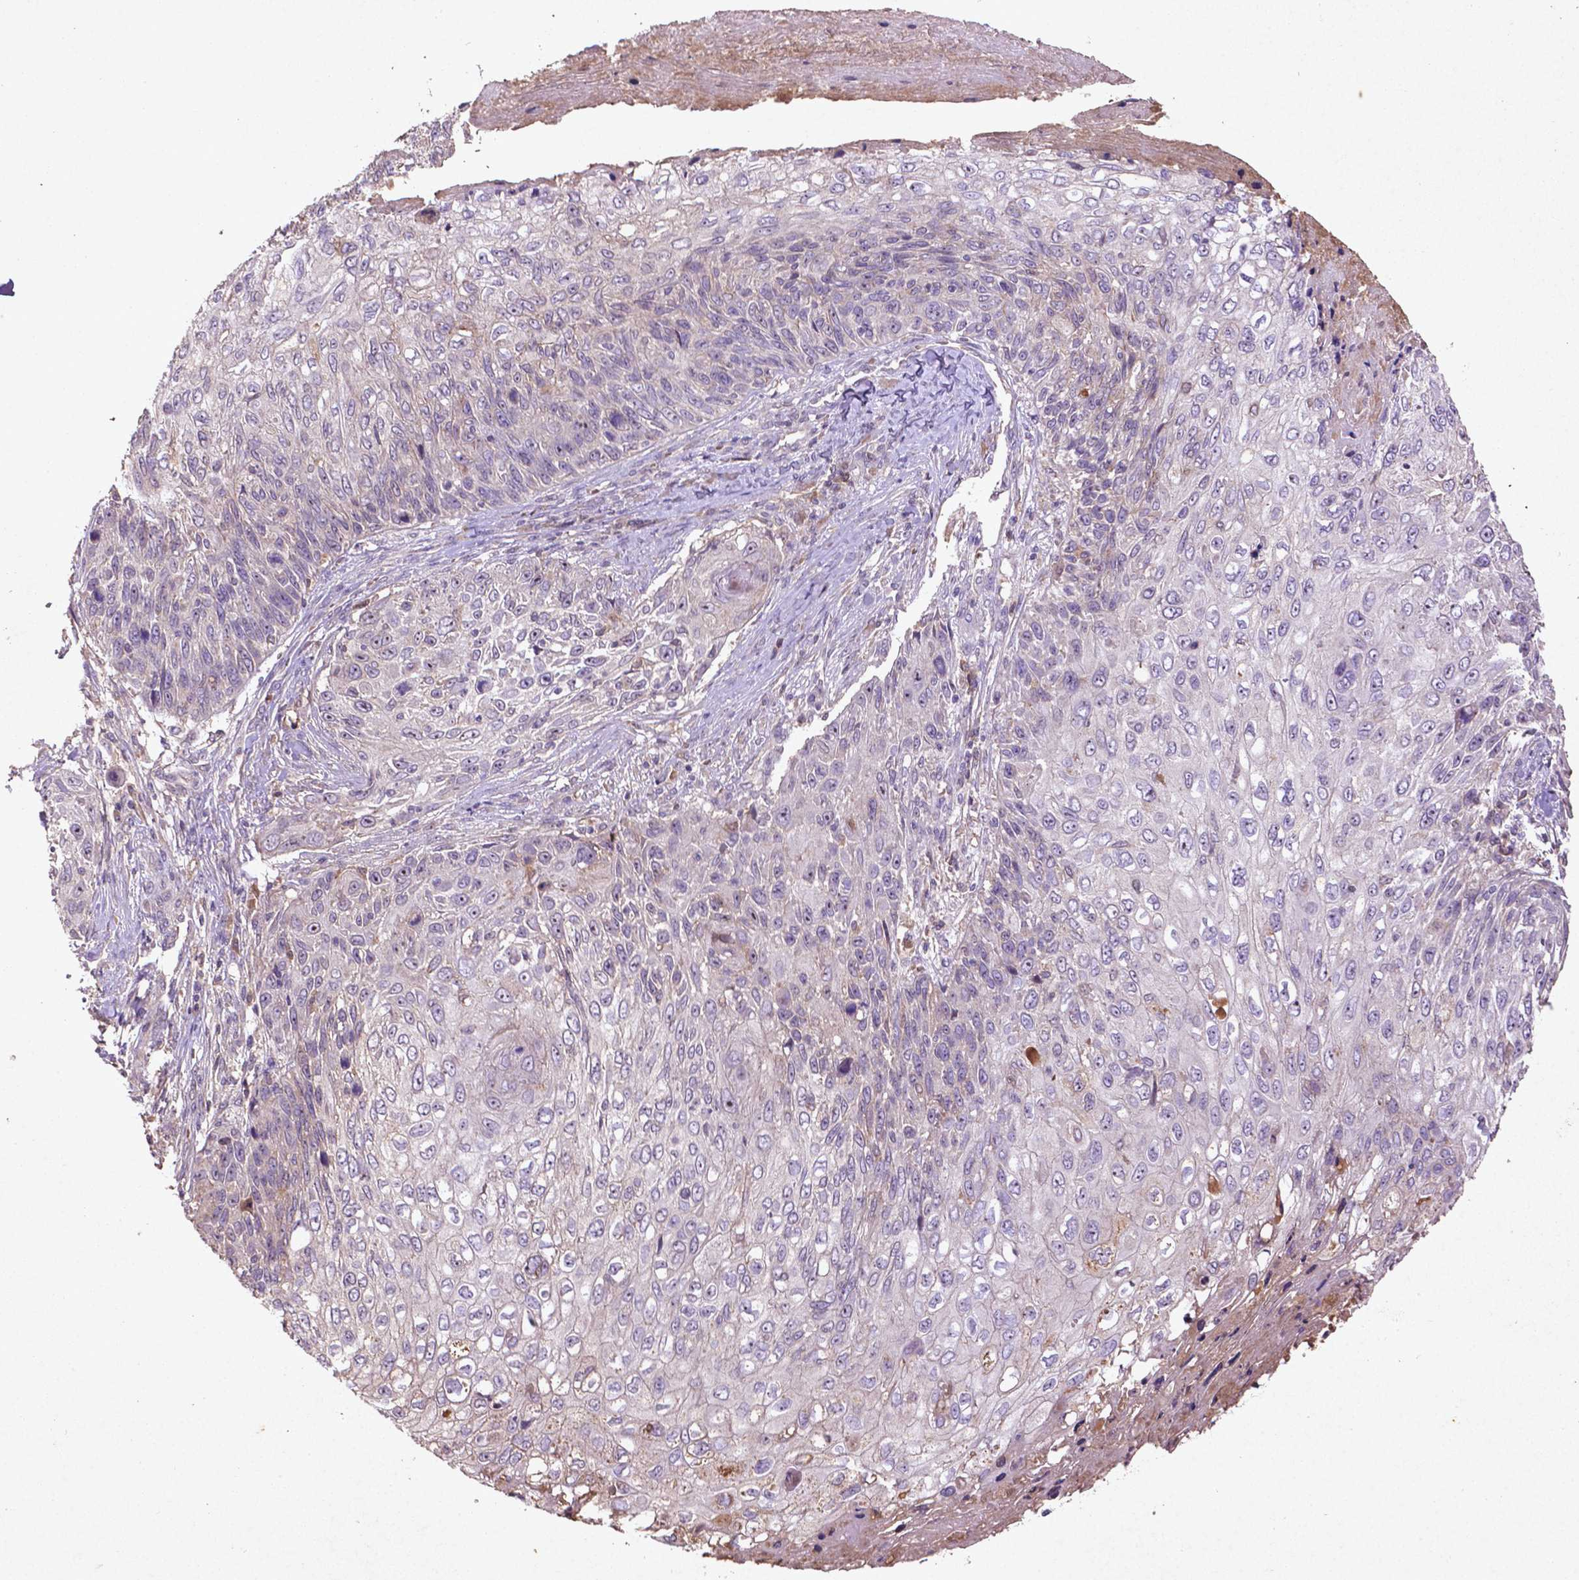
{"staining": {"intensity": "negative", "quantity": "none", "location": "none"}, "tissue": "skin cancer", "cell_type": "Tumor cells", "image_type": "cancer", "snomed": [{"axis": "morphology", "description": "Squamous cell carcinoma, NOS"}, {"axis": "topography", "description": "Skin"}], "caption": "Immunohistochemical staining of human skin cancer reveals no significant staining in tumor cells.", "gene": "COQ2", "patient": {"sex": "male", "age": 92}}